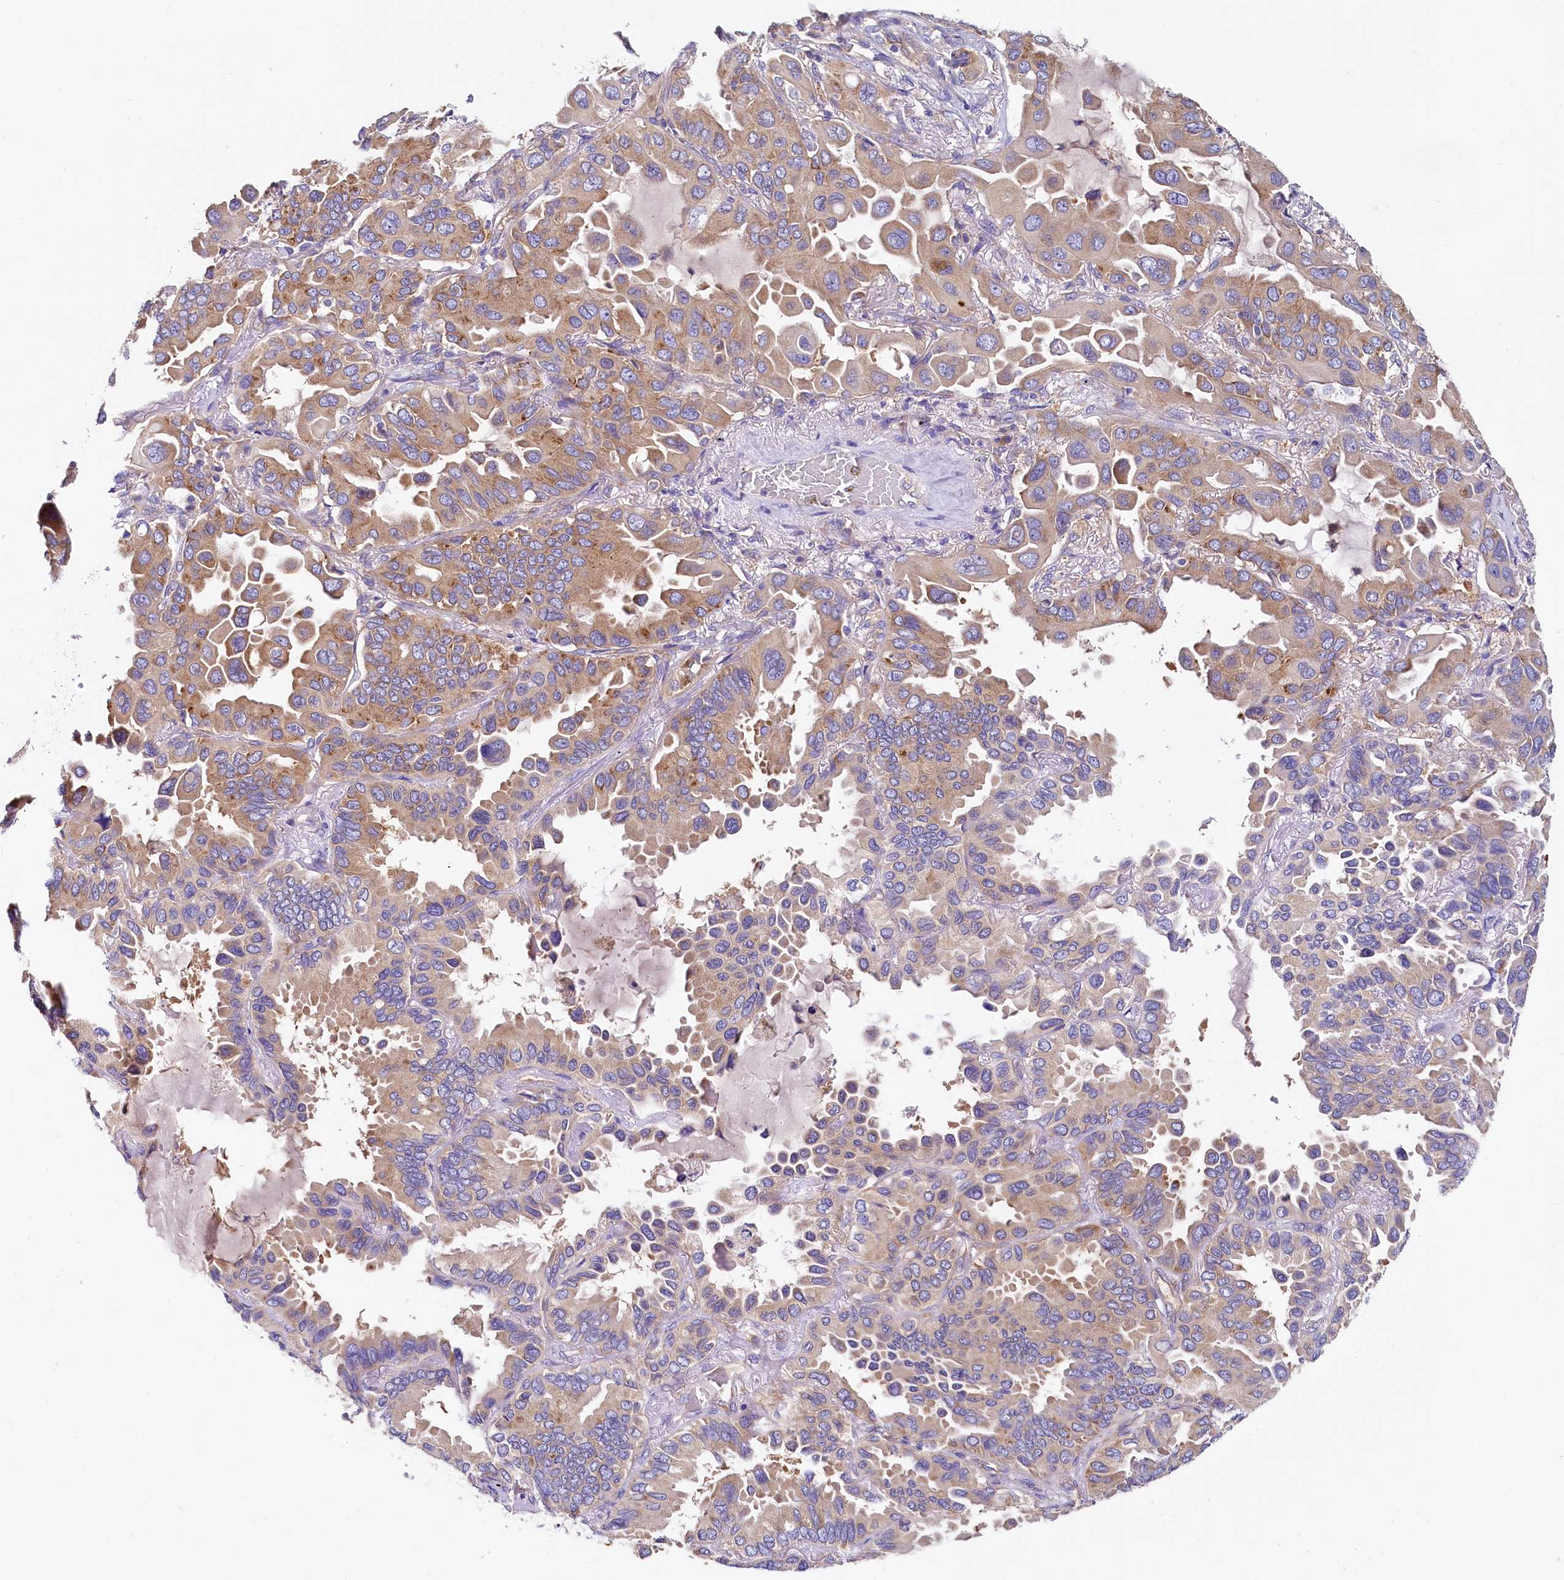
{"staining": {"intensity": "moderate", "quantity": "25%-75%", "location": "cytoplasmic/membranous"}, "tissue": "lung cancer", "cell_type": "Tumor cells", "image_type": "cancer", "snomed": [{"axis": "morphology", "description": "Adenocarcinoma, NOS"}, {"axis": "topography", "description": "Lung"}], "caption": "Lung cancer (adenocarcinoma) stained with DAB (3,3'-diaminobenzidine) immunohistochemistry shows medium levels of moderate cytoplasmic/membranous staining in approximately 25%-75% of tumor cells.", "gene": "QARS1", "patient": {"sex": "male", "age": 64}}